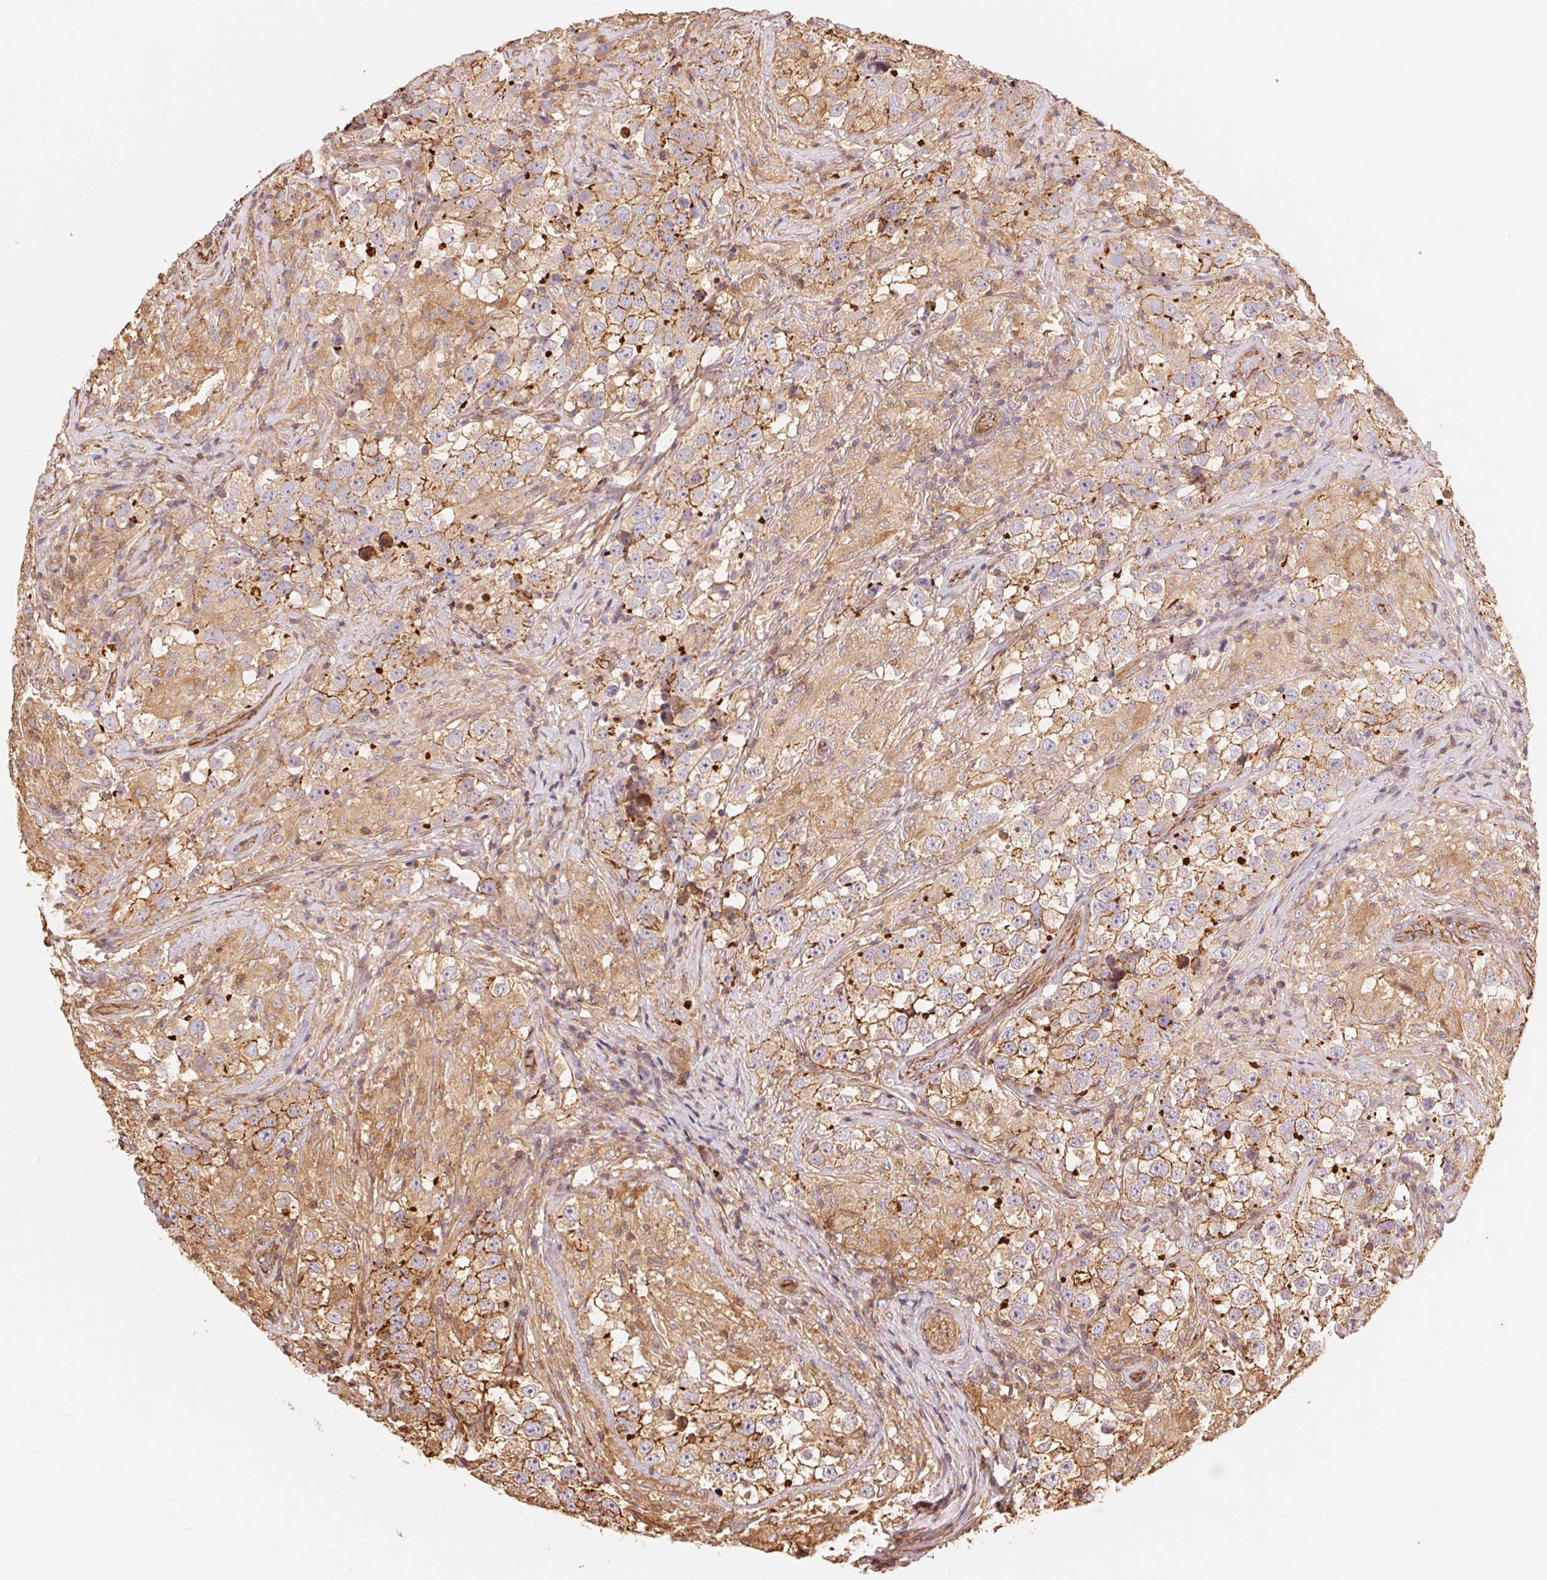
{"staining": {"intensity": "moderate", "quantity": ">75%", "location": "cytoplasmic/membranous"}, "tissue": "testis cancer", "cell_type": "Tumor cells", "image_type": "cancer", "snomed": [{"axis": "morphology", "description": "Seminoma, NOS"}, {"axis": "topography", "description": "Testis"}], "caption": "Moderate cytoplasmic/membranous protein positivity is appreciated in about >75% of tumor cells in testis cancer (seminoma).", "gene": "FRAS1", "patient": {"sex": "male", "age": 46}}